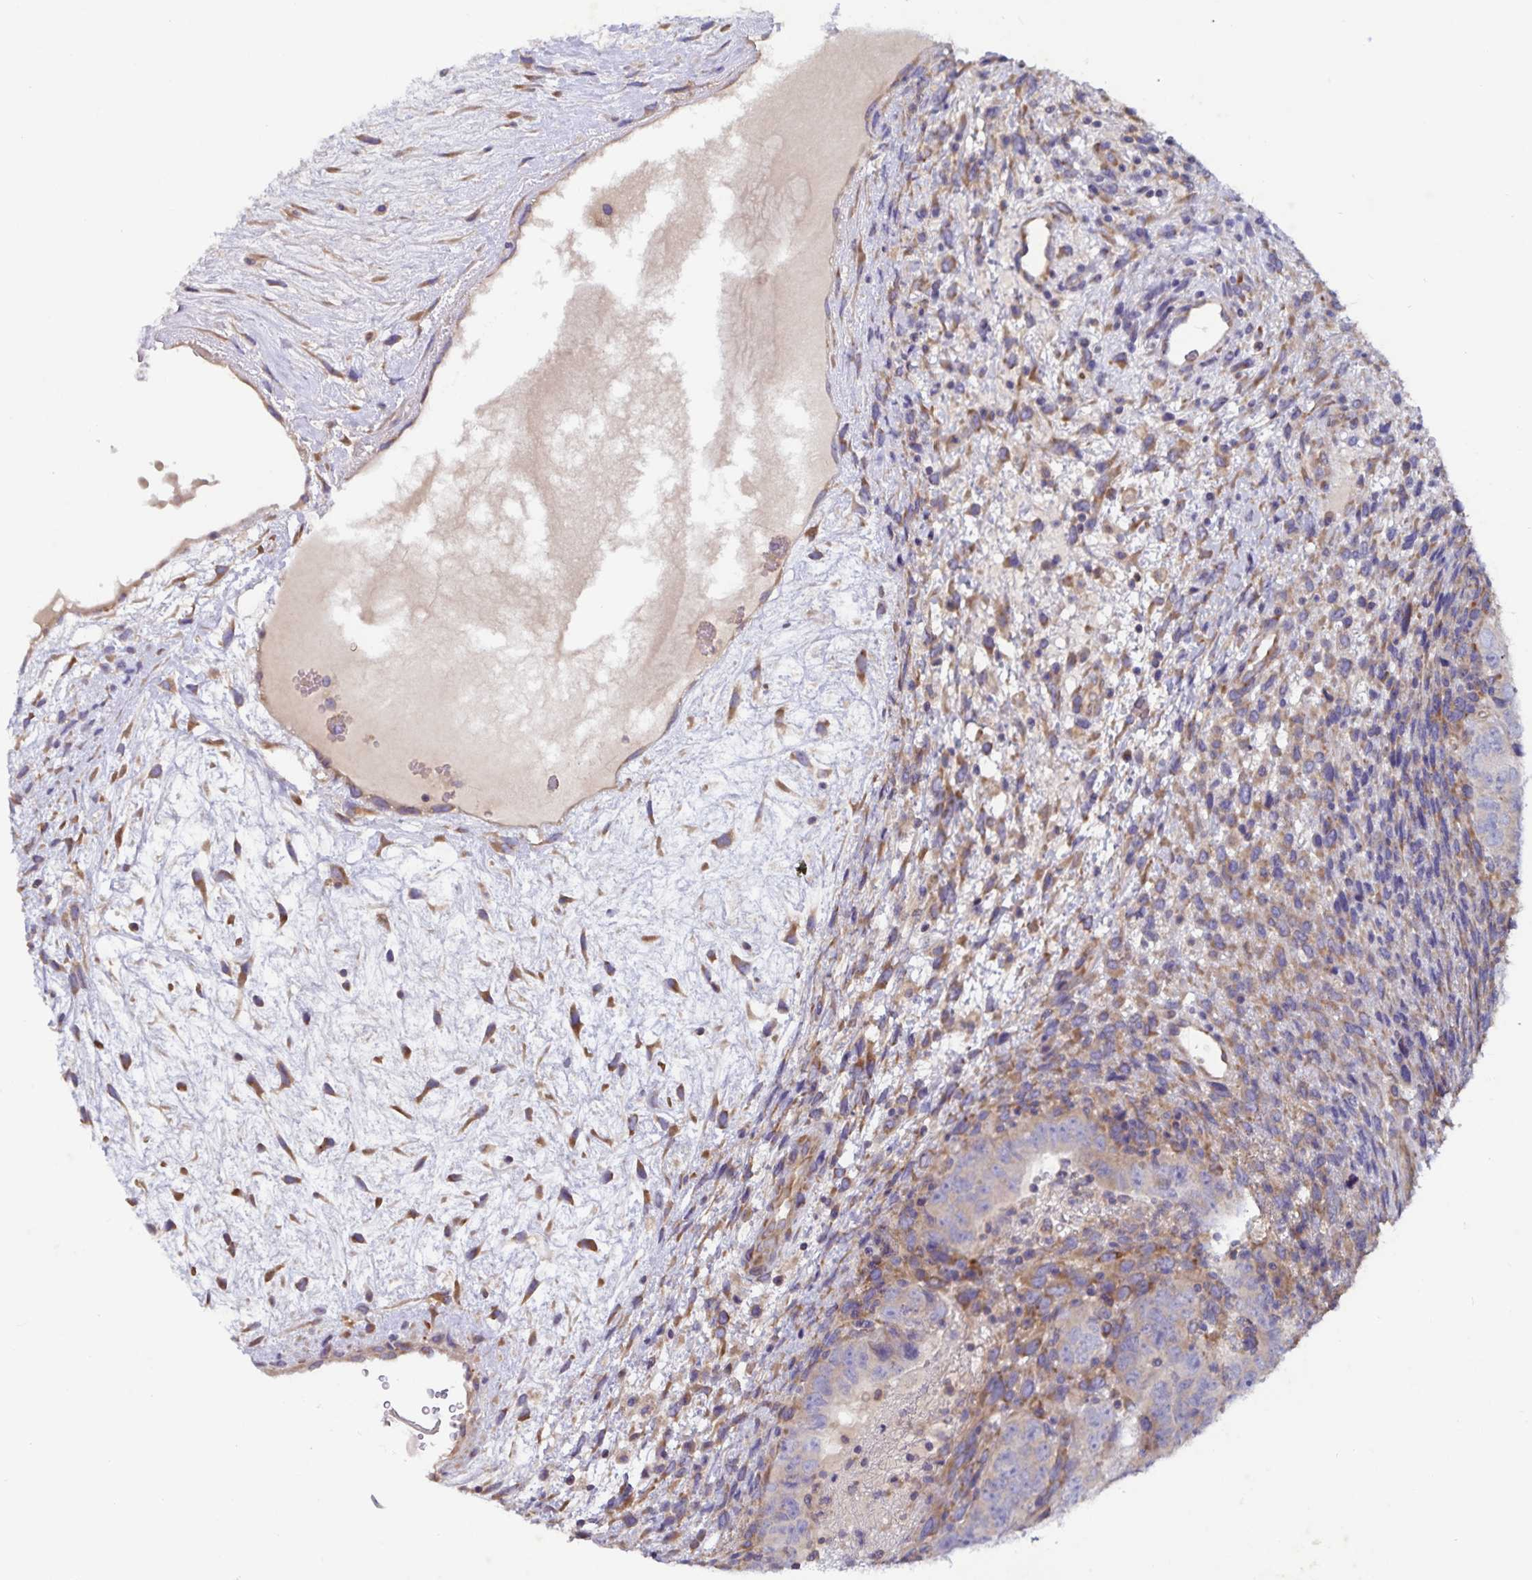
{"staining": {"intensity": "negative", "quantity": "none", "location": "none"}, "tissue": "testis cancer", "cell_type": "Tumor cells", "image_type": "cancer", "snomed": [{"axis": "morphology", "description": "Carcinoma, Embryonal, NOS"}, {"axis": "topography", "description": "Testis"}], "caption": "Immunohistochemical staining of human testis cancer (embryonal carcinoma) demonstrates no significant staining in tumor cells.", "gene": "FAM120A", "patient": {"sex": "male", "age": 24}}